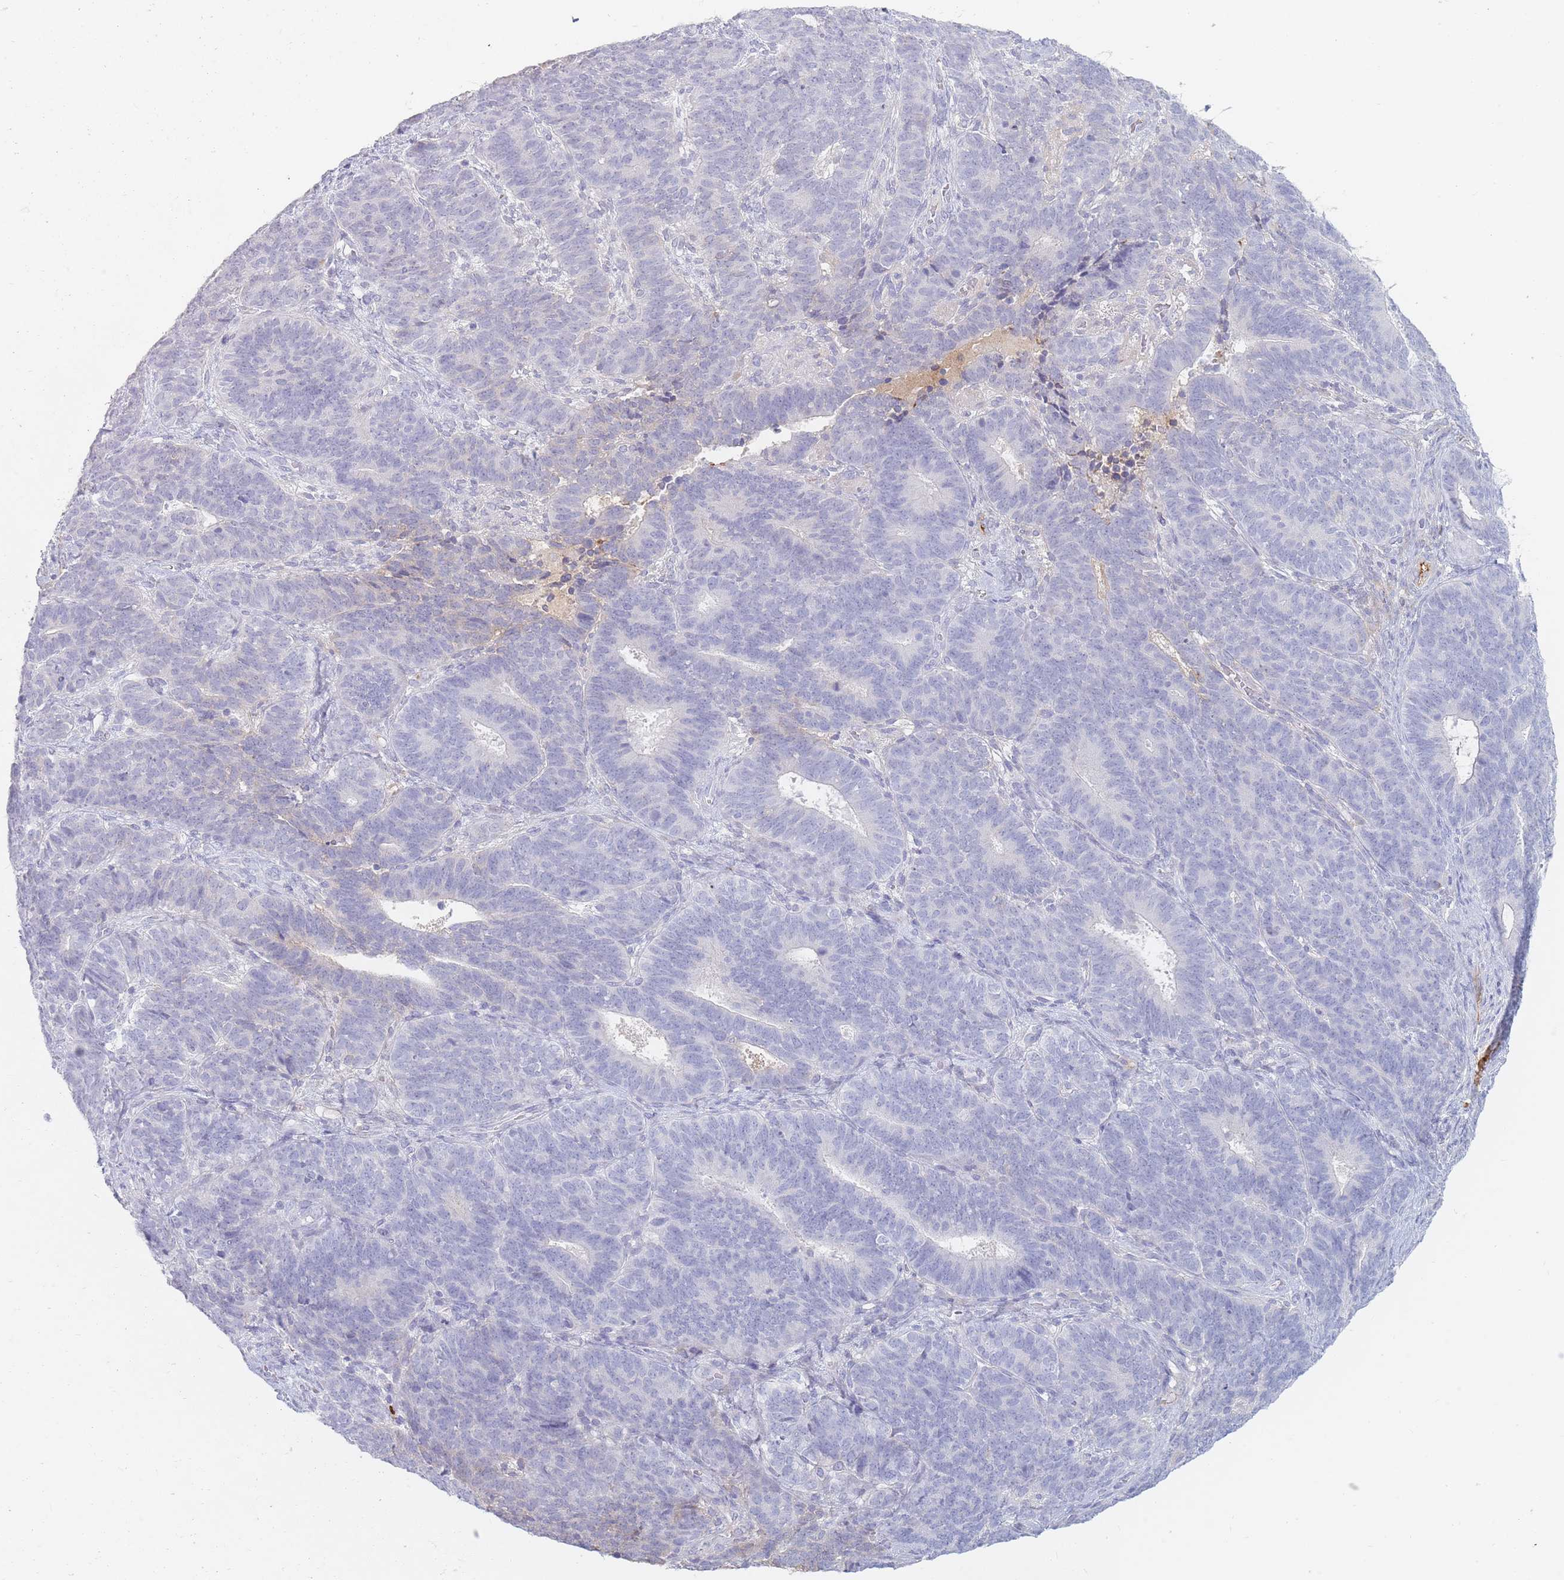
{"staining": {"intensity": "negative", "quantity": "none", "location": "none"}, "tissue": "endometrial cancer", "cell_type": "Tumor cells", "image_type": "cancer", "snomed": [{"axis": "morphology", "description": "Adenocarcinoma, NOS"}, {"axis": "topography", "description": "Endometrium"}], "caption": "This is a histopathology image of IHC staining of endometrial adenocarcinoma, which shows no expression in tumor cells.", "gene": "PRG4", "patient": {"sex": "female", "age": 70}}